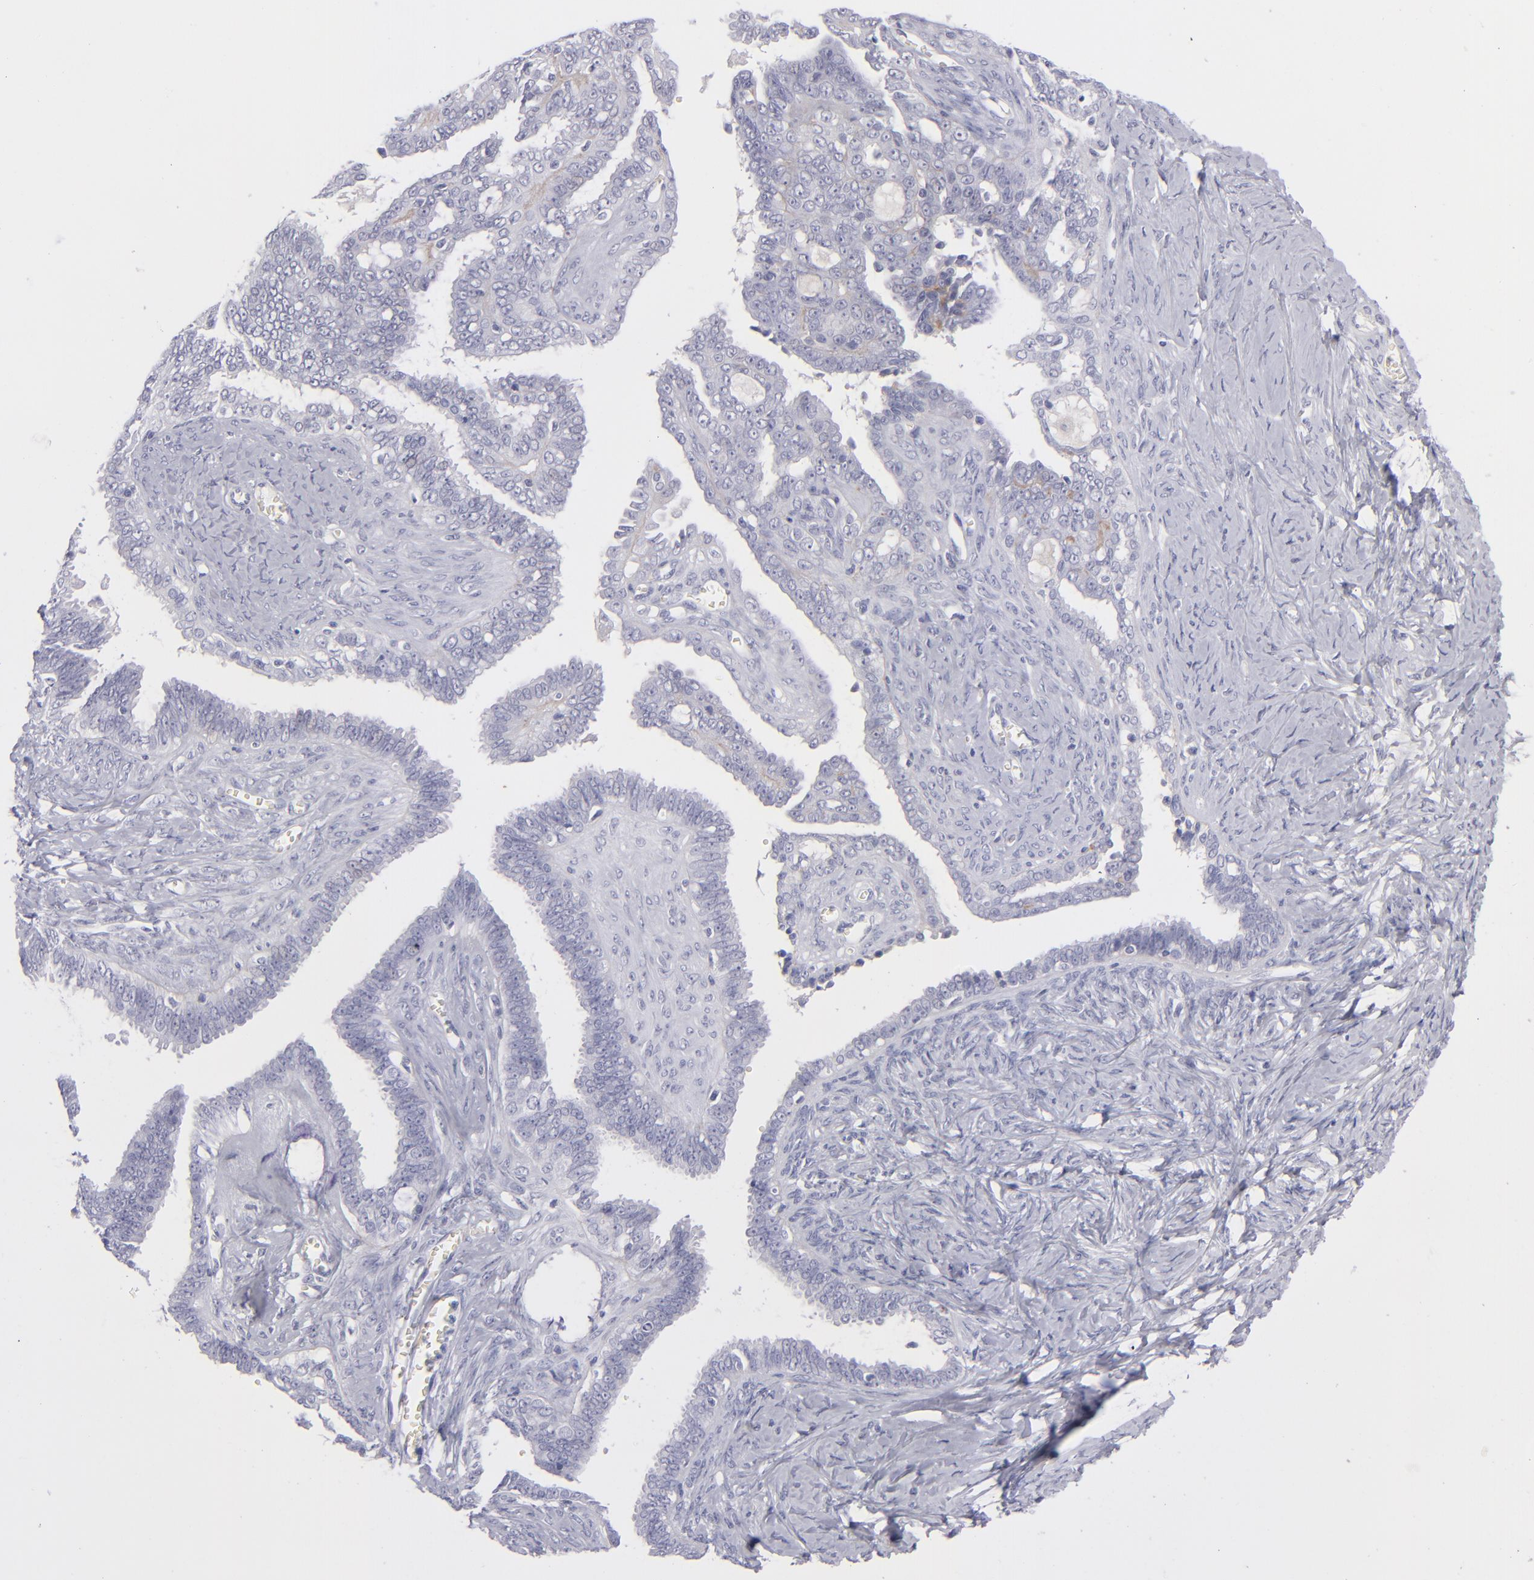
{"staining": {"intensity": "negative", "quantity": "none", "location": "none"}, "tissue": "ovarian cancer", "cell_type": "Tumor cells", "image_type": "cancer", "snomed": [{"axis": "morphology", "description": "Cystadenocarcinoma, serous, NOS"}, {"axis": "topography", "description": "Ovary"}], "caption": "The micrograph reveals no significant positivity in tumor cells of ovarian serous cystadenocarcinoma.", "gene": "ITGB4", "patient": {"sex": "female", "age": 71}}